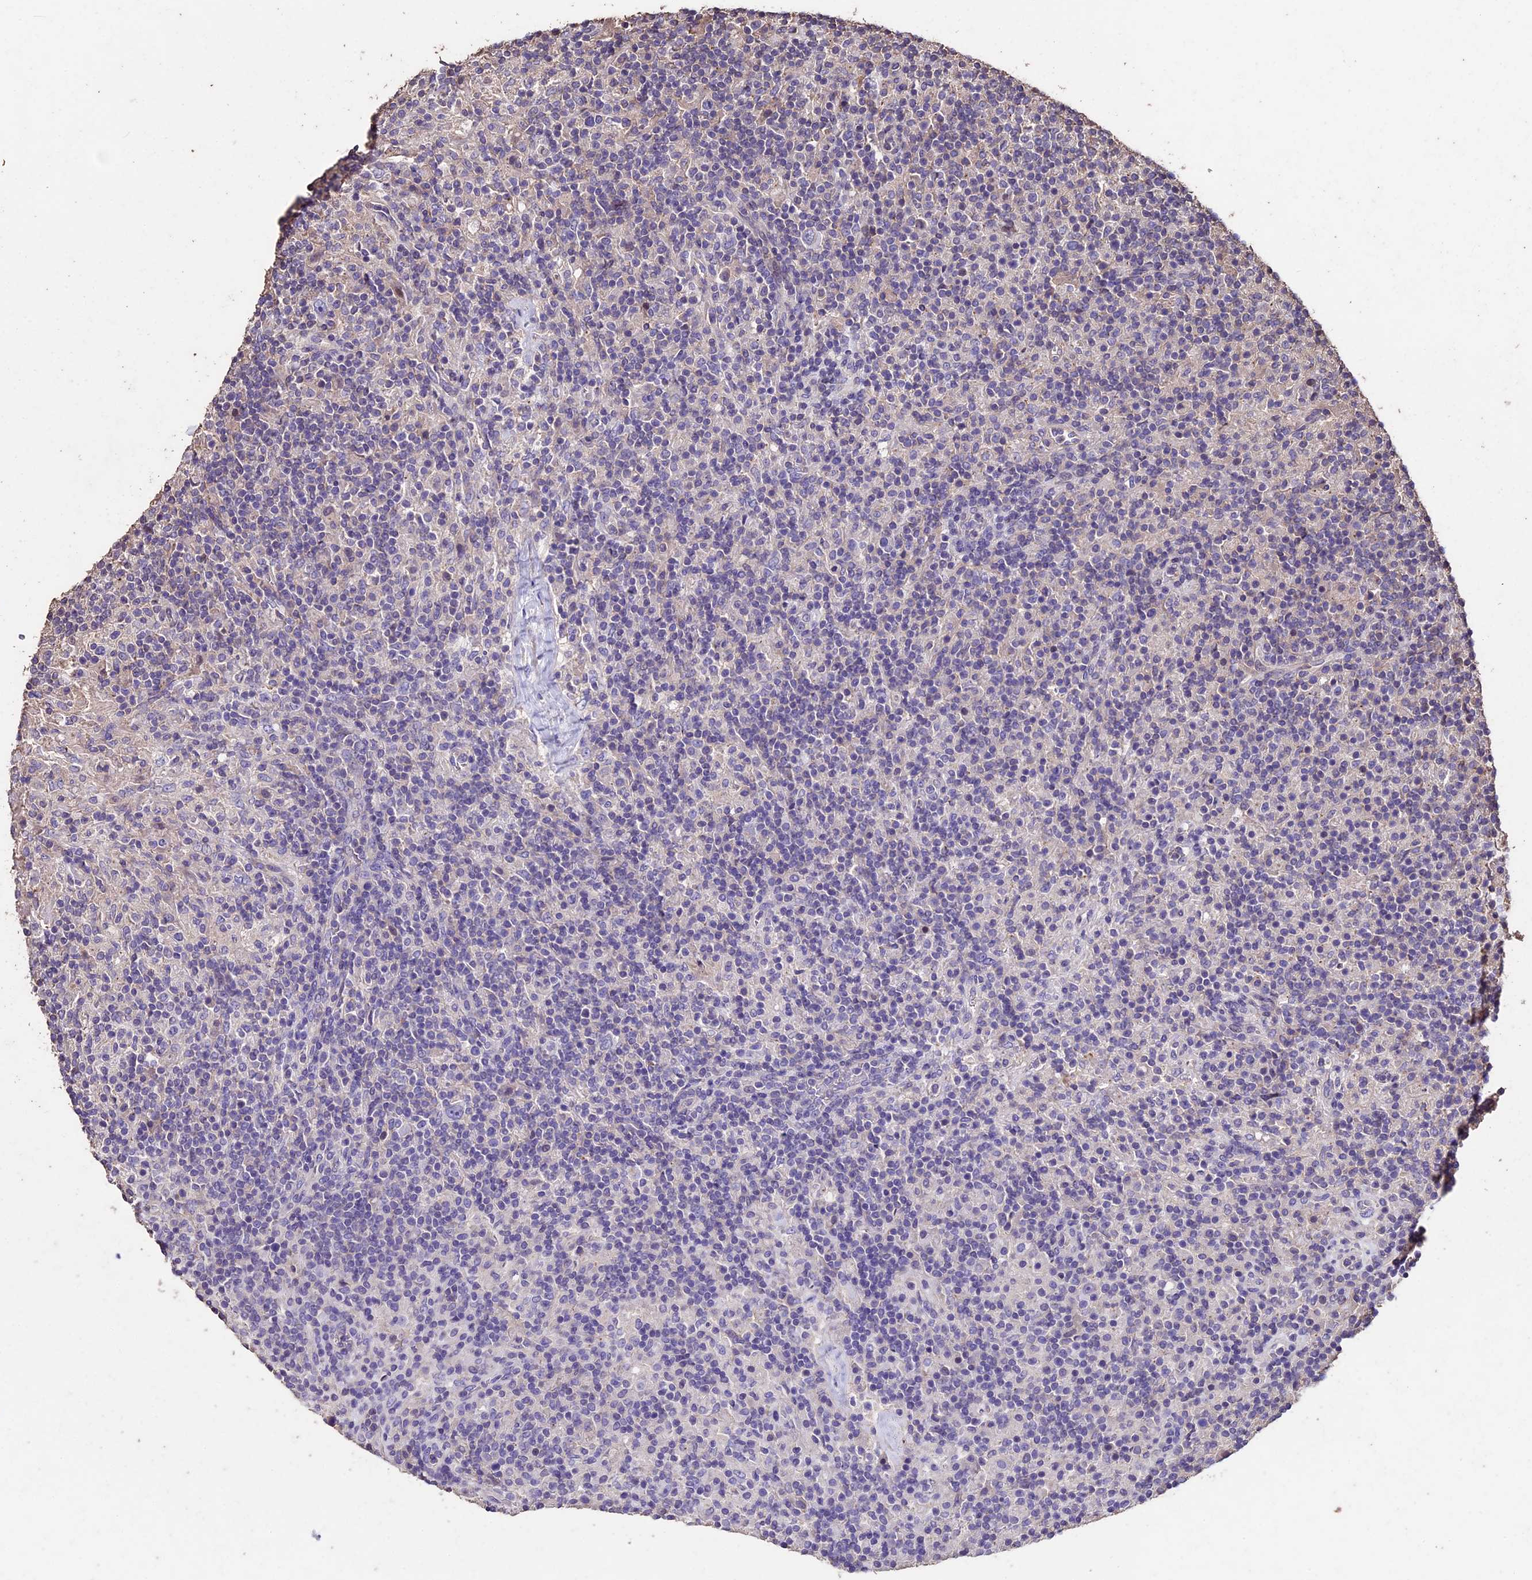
{"staining": {"intensity": "negative", "quantity": "none", "location": "none"}, "tissue": "lymphoma", "cell_type": "Tumor cells", "image_type": "cancer", "snomed": [{"axis": "morphology", "description": "Hodgkin's disease, NOS"}, {"axis": "topography", "description": "Lymph node"}], "caption": "Hodgkin's disease was stained to show a protein in brown. There is no significant positivity in tumor cells.", "gene": "USB1", "patient": {"sex": "male", "age": 70}}